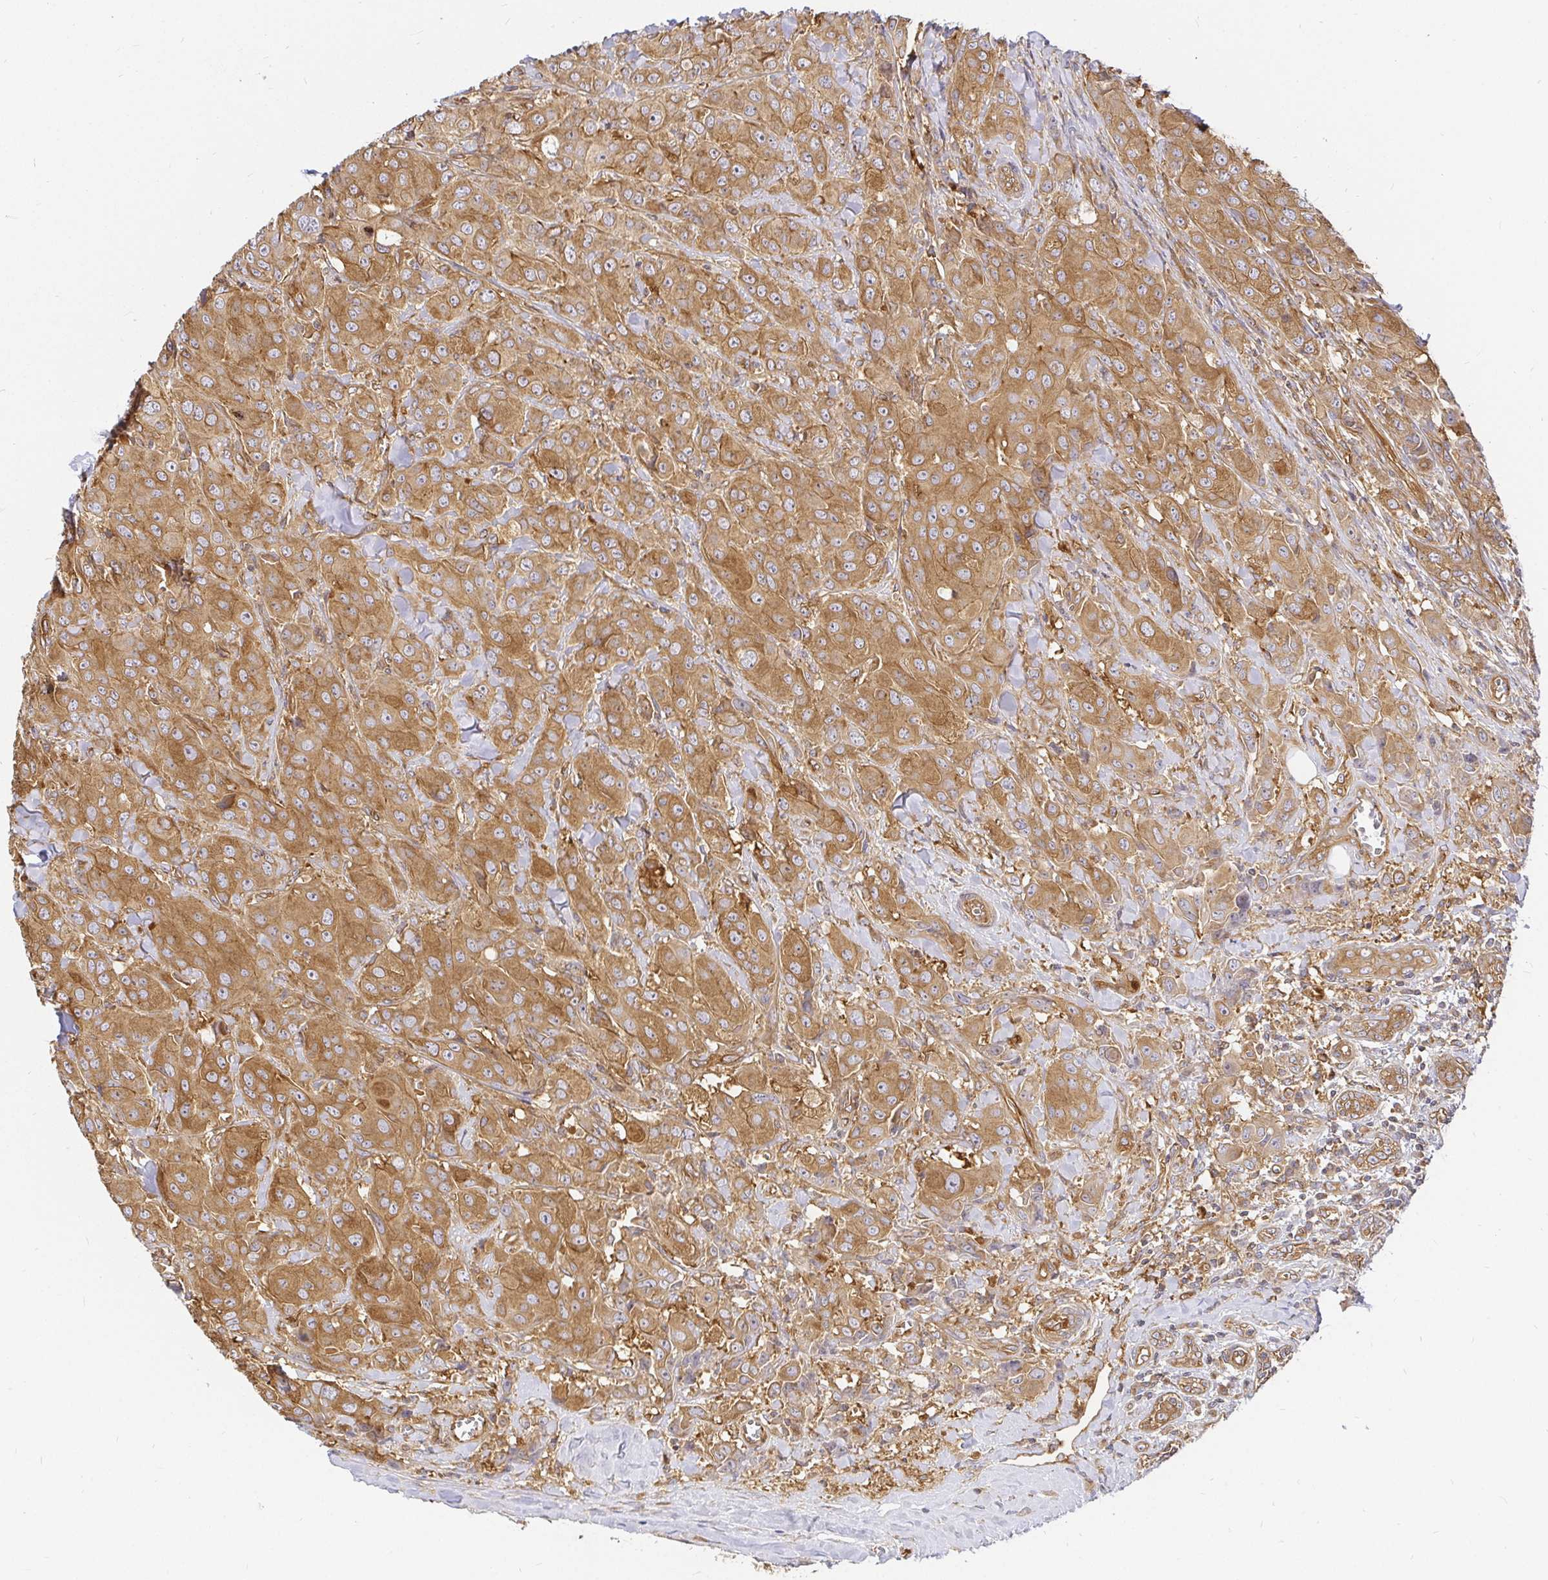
{"staining": {"intensity": "moderate", "quantity": ">75%", "location": "cytoplasmic/membranous"}, "tissue": "breast cancer", "cell_type": "Tumor cells", "image_type": "cancer", "snomed": [{"axis": "morphology", "description": "Normal tissue, NOS"}, {"axis": "morphology", "description": "Duct carcinoma"}, {"axis": "topography", "description": "Breast"}], "caption": "DAB immunohistochemical staining of breast cancer (infiltrating ductal carcinoma) exhibits moderate cytoplasmic/membranous protein expression in approximately >75% of tumor cells.", "gene": "KIF5B", "patient": {"sex": "female", "age": 43}}